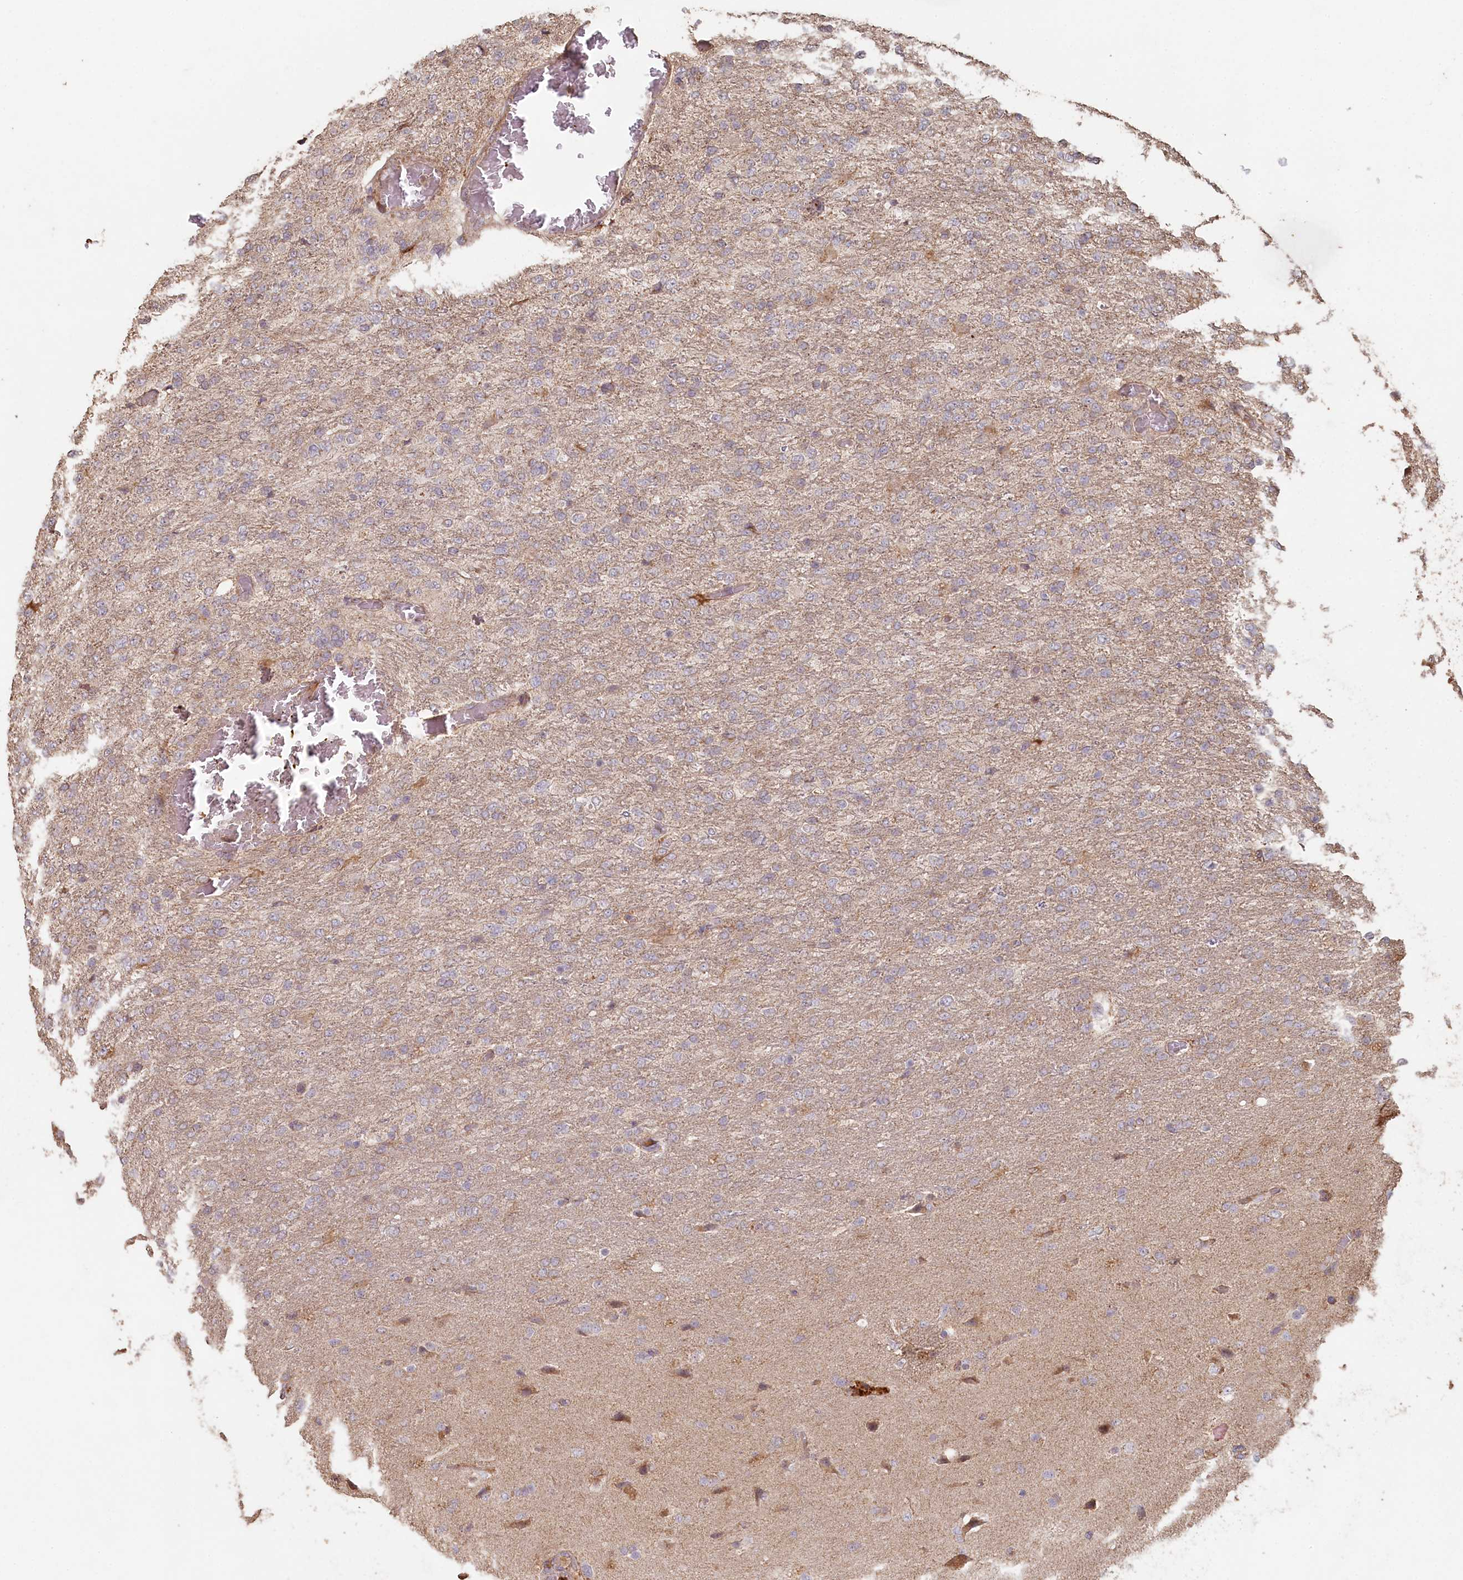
{"staining": {"intensity": "weak", "quantity": "<25%", "location": "cytoplasmic/membranous"}, "tissue": "glioma", "cell_type": "Tumor cells", "image_type": "cancer", "snomed": [{"axis": "morphology", "description": "Glioma, malignant, High grade"}, {"axis": "topography", "description": "Brain"}], "caption": "Micrograph shows no protein expression in tumor cells of glioma tissue.", "gene": "HAL", "patient": {"sex": "female", "age": 74}}